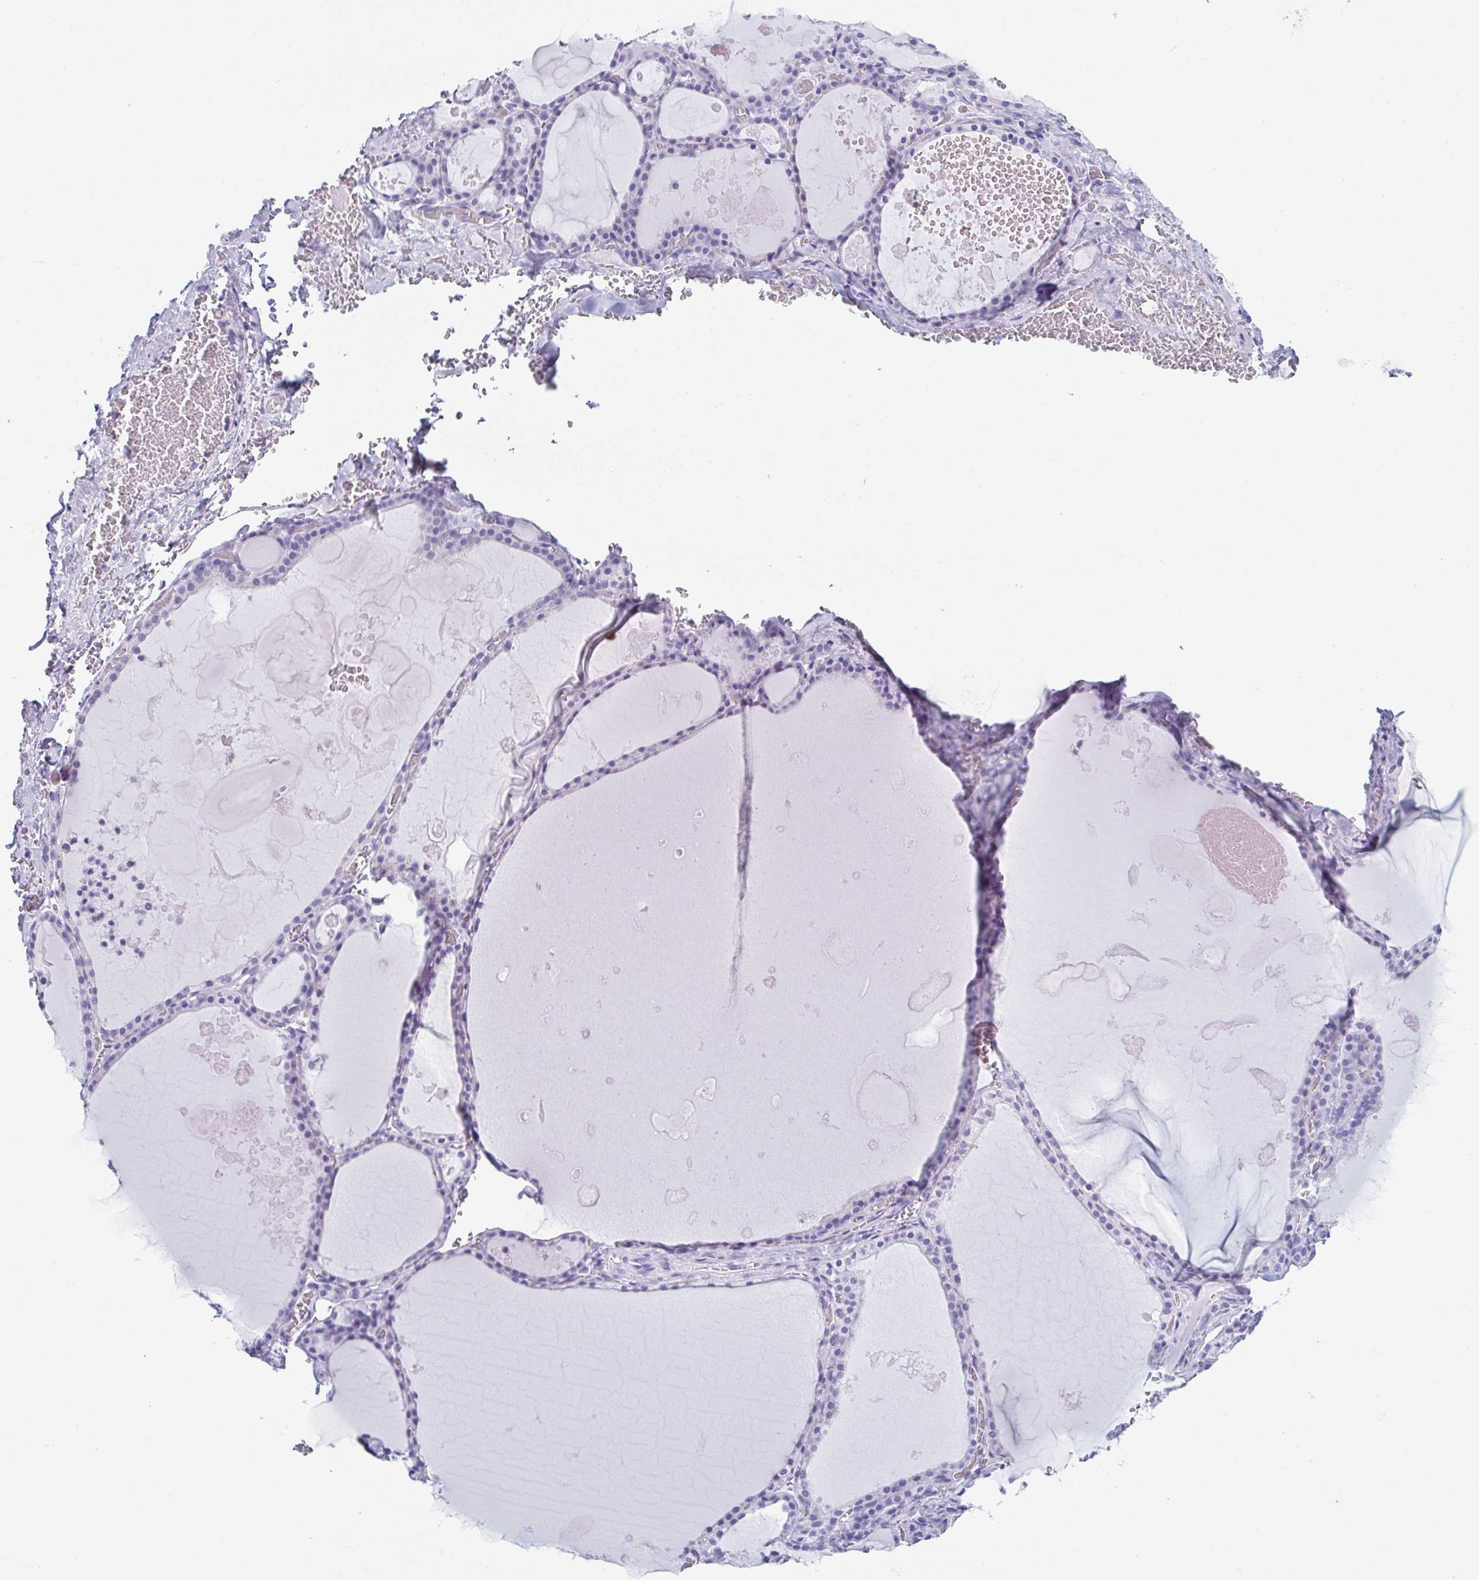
{"staining": {"intensity": "negative", "quantity": "none", "location": "none"}, "tissue": "thyroid gland", "cell_type": "Glandular cells", "image_type": "normal", "snomed": [{"axis": "morphology", "description": "Normal tissue, NOS"}, {"axis": "topography", "description": "Thyroid gland"}], "caption": "Immunohistochemistry (IHC) image of benign human thyroid gland stained for a protein (brown), which displays no expression in glandular cells.", "gene": "ENKUR", "patient": {"sex": "male", "age": 56}}